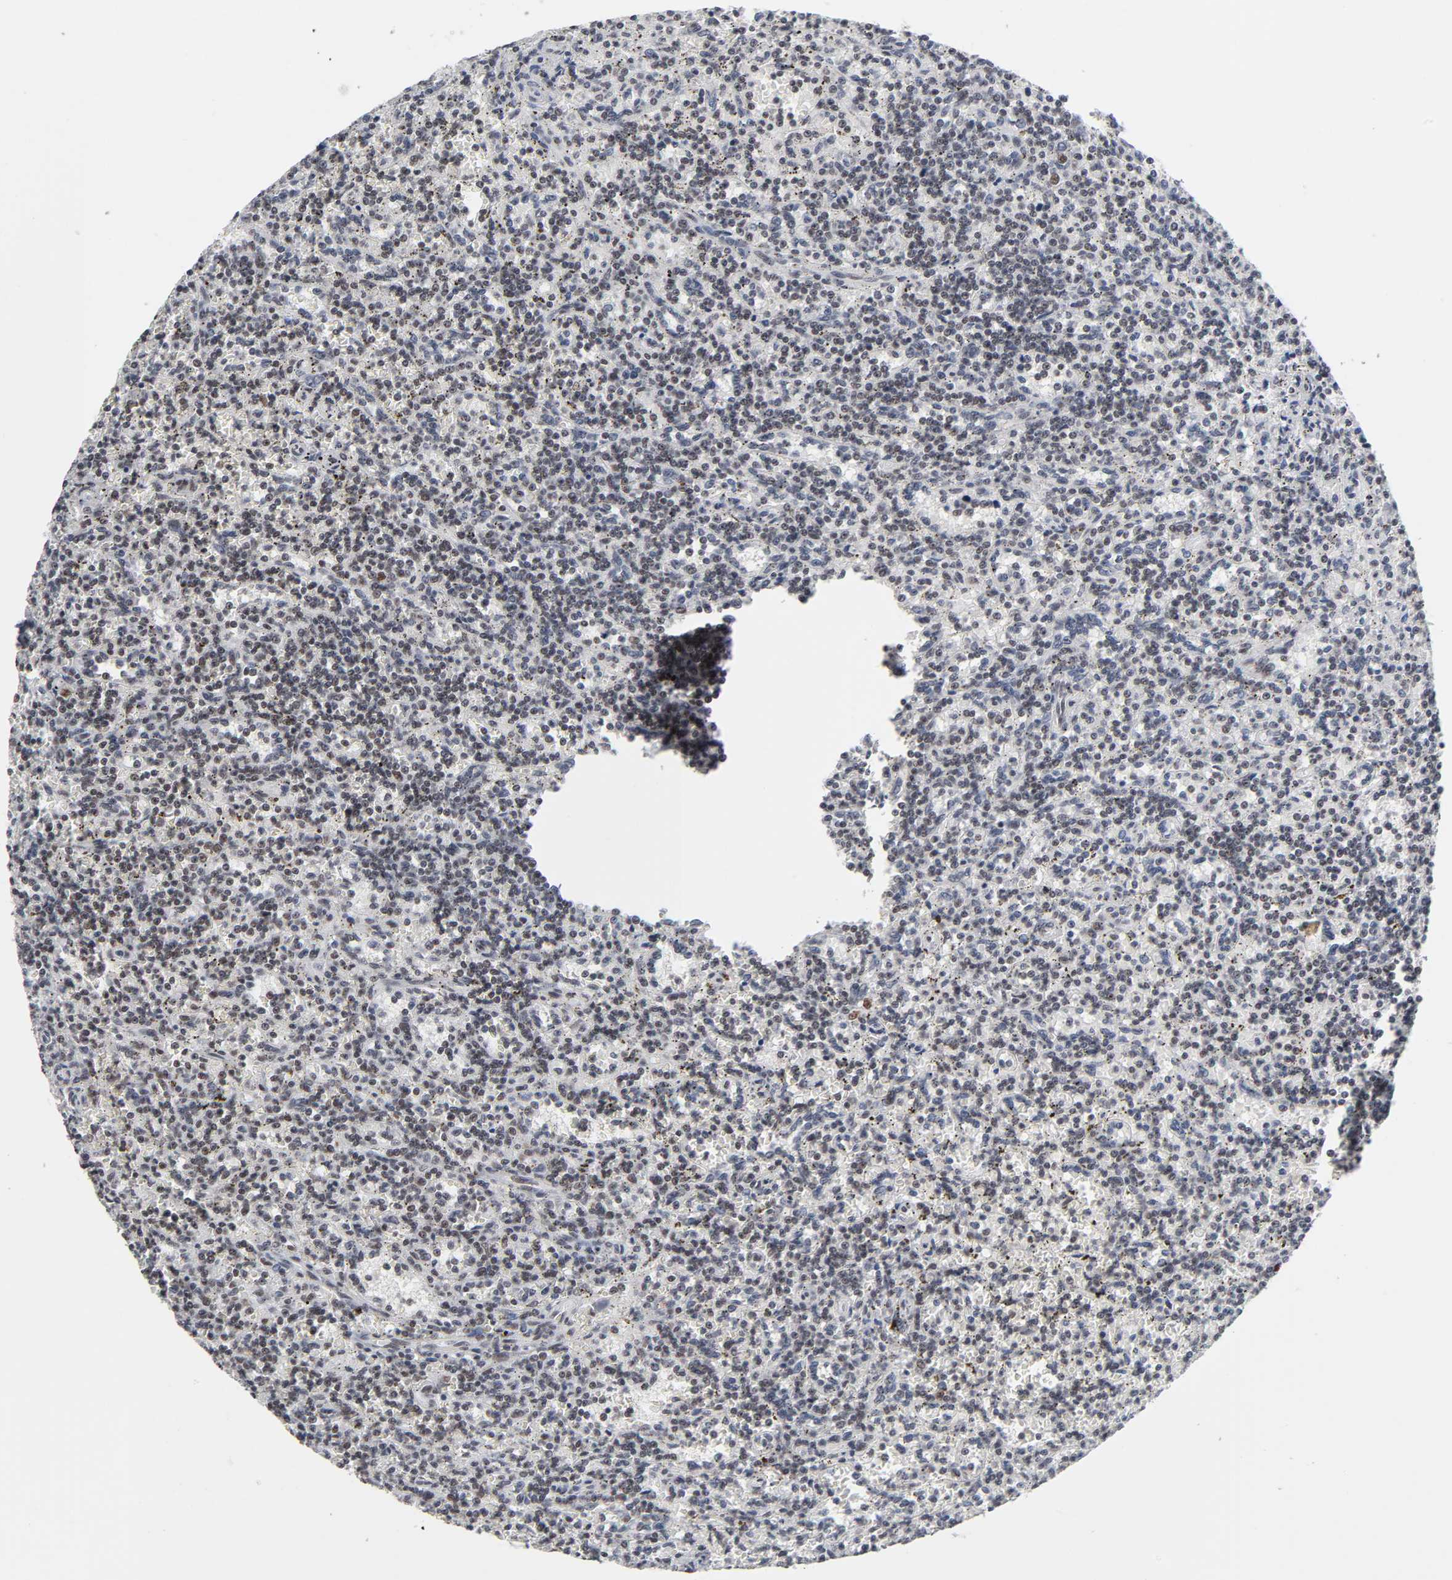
{"staining": {"intensity": "weak", "quantity": "25%-75%", "location": "nuclear"}, "tissue": "lymphoma", "cell_type": "Tumor cells", "image_type": "cancer", "snomed": [{"axis": "morphology", "description": "Malignant lymphoma, non-Hodgkin's type, Low grade"}, {"axis": "topography", "description": "Spleen"}], "caption": "Brown immunohistochemical staining in human low-grade malignant lymphoma, non-Hodgkin's type demonstrates weak nuclear positivity in approximately 25%-75% of tumor cells. The staining was performed using DAB, with brown indicating positive protein expression. Nuclei are stained blue with hematoxylin.", "gene": "TRIM33", "patient": {"sex": "male", "age": 73}}